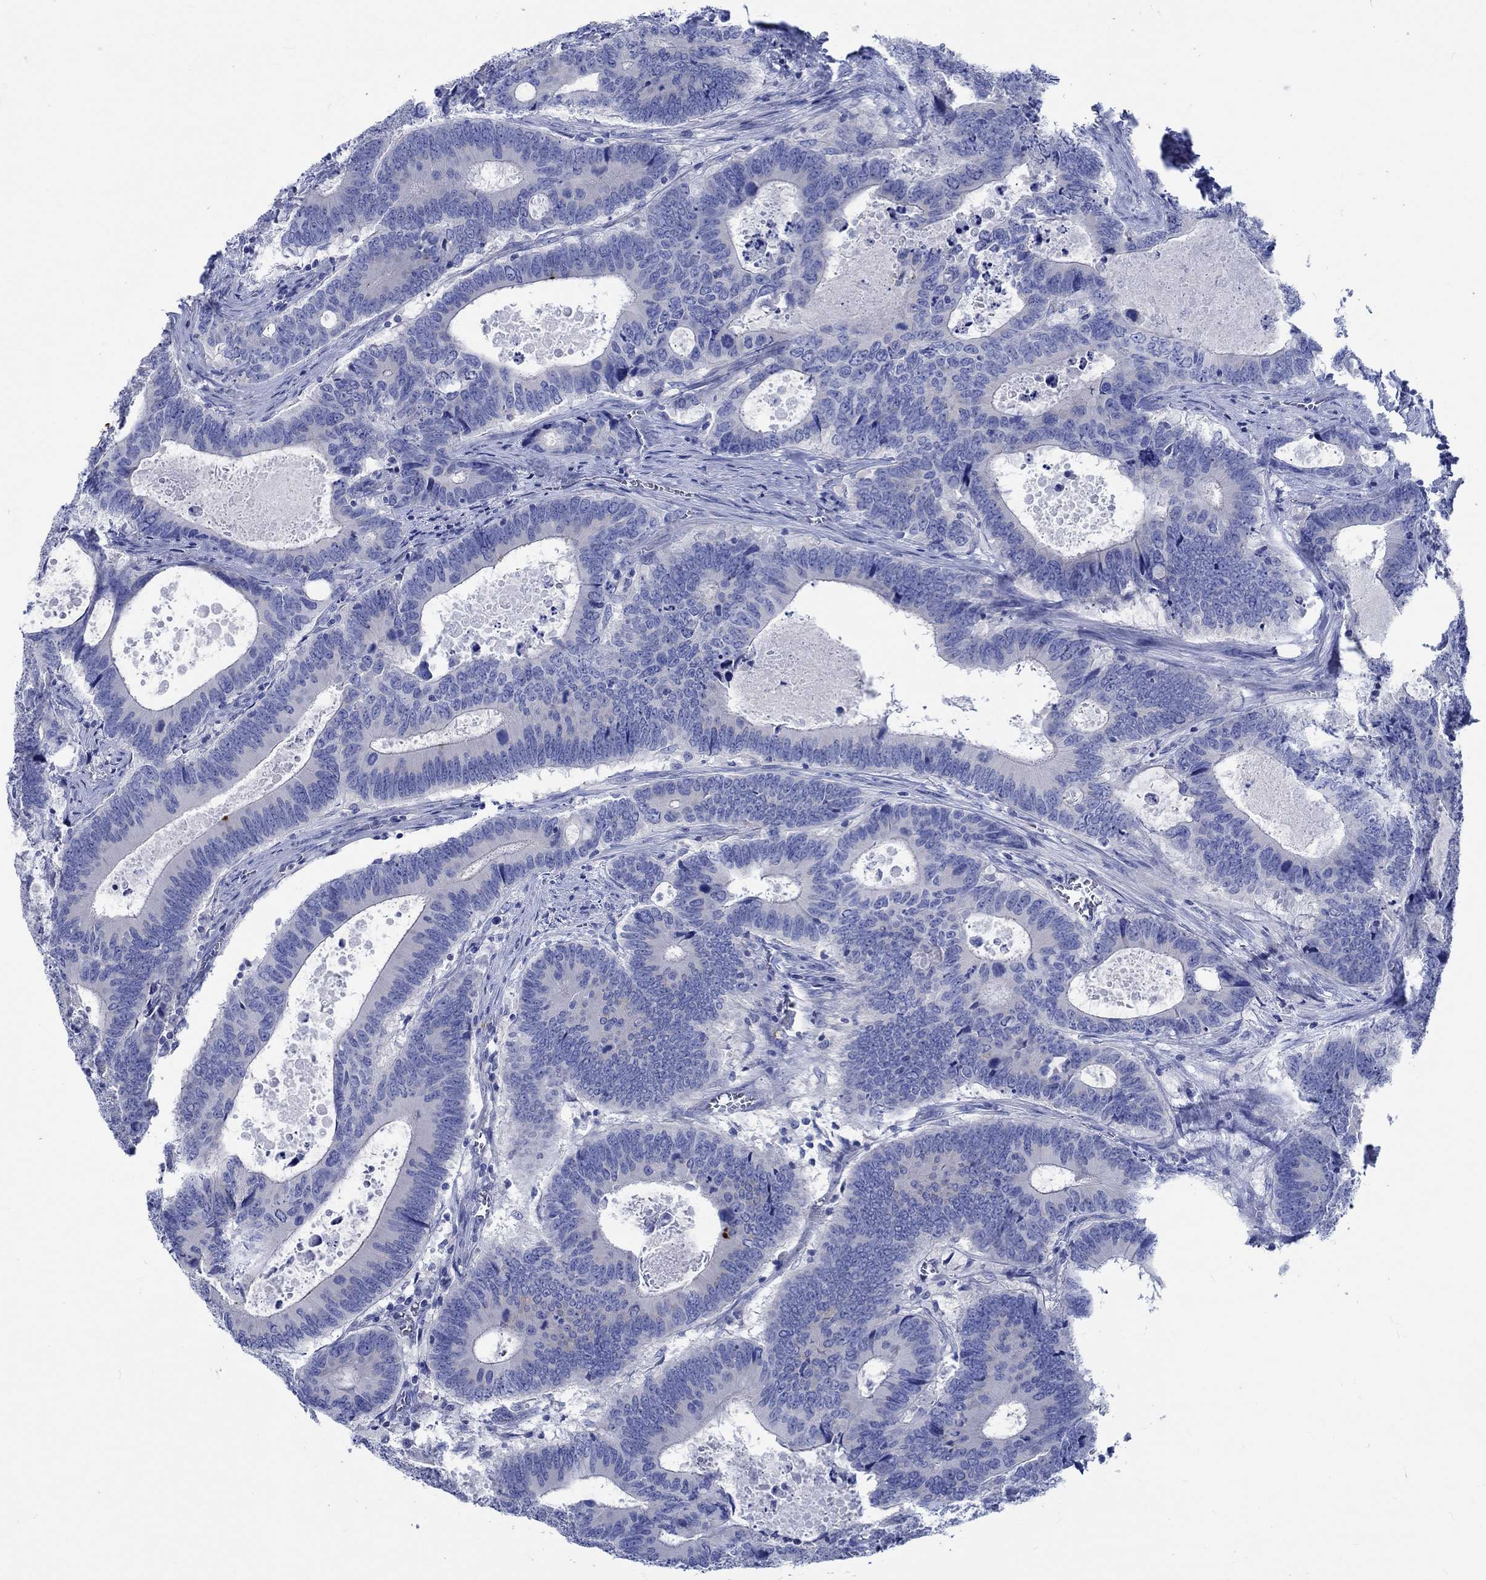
{"staining": {"intensity": "negative", "quantity": "none", "location": "none"}, "tissue": "colorectal cancer", "cell_type": "Tumor cells", "image_type": "cancer", "snomed": [{"axis": "morphology", "description": "Adenocarcinoma, NOS"}, {"axis": "topography", "description": "Colon"}], "caption": "An image of human colorectal cancer (adenocarcinoma) is negative for staining in tumor cells.", "gene": "PTPRN2", "patient": {"sex": "female", "age": 82}}